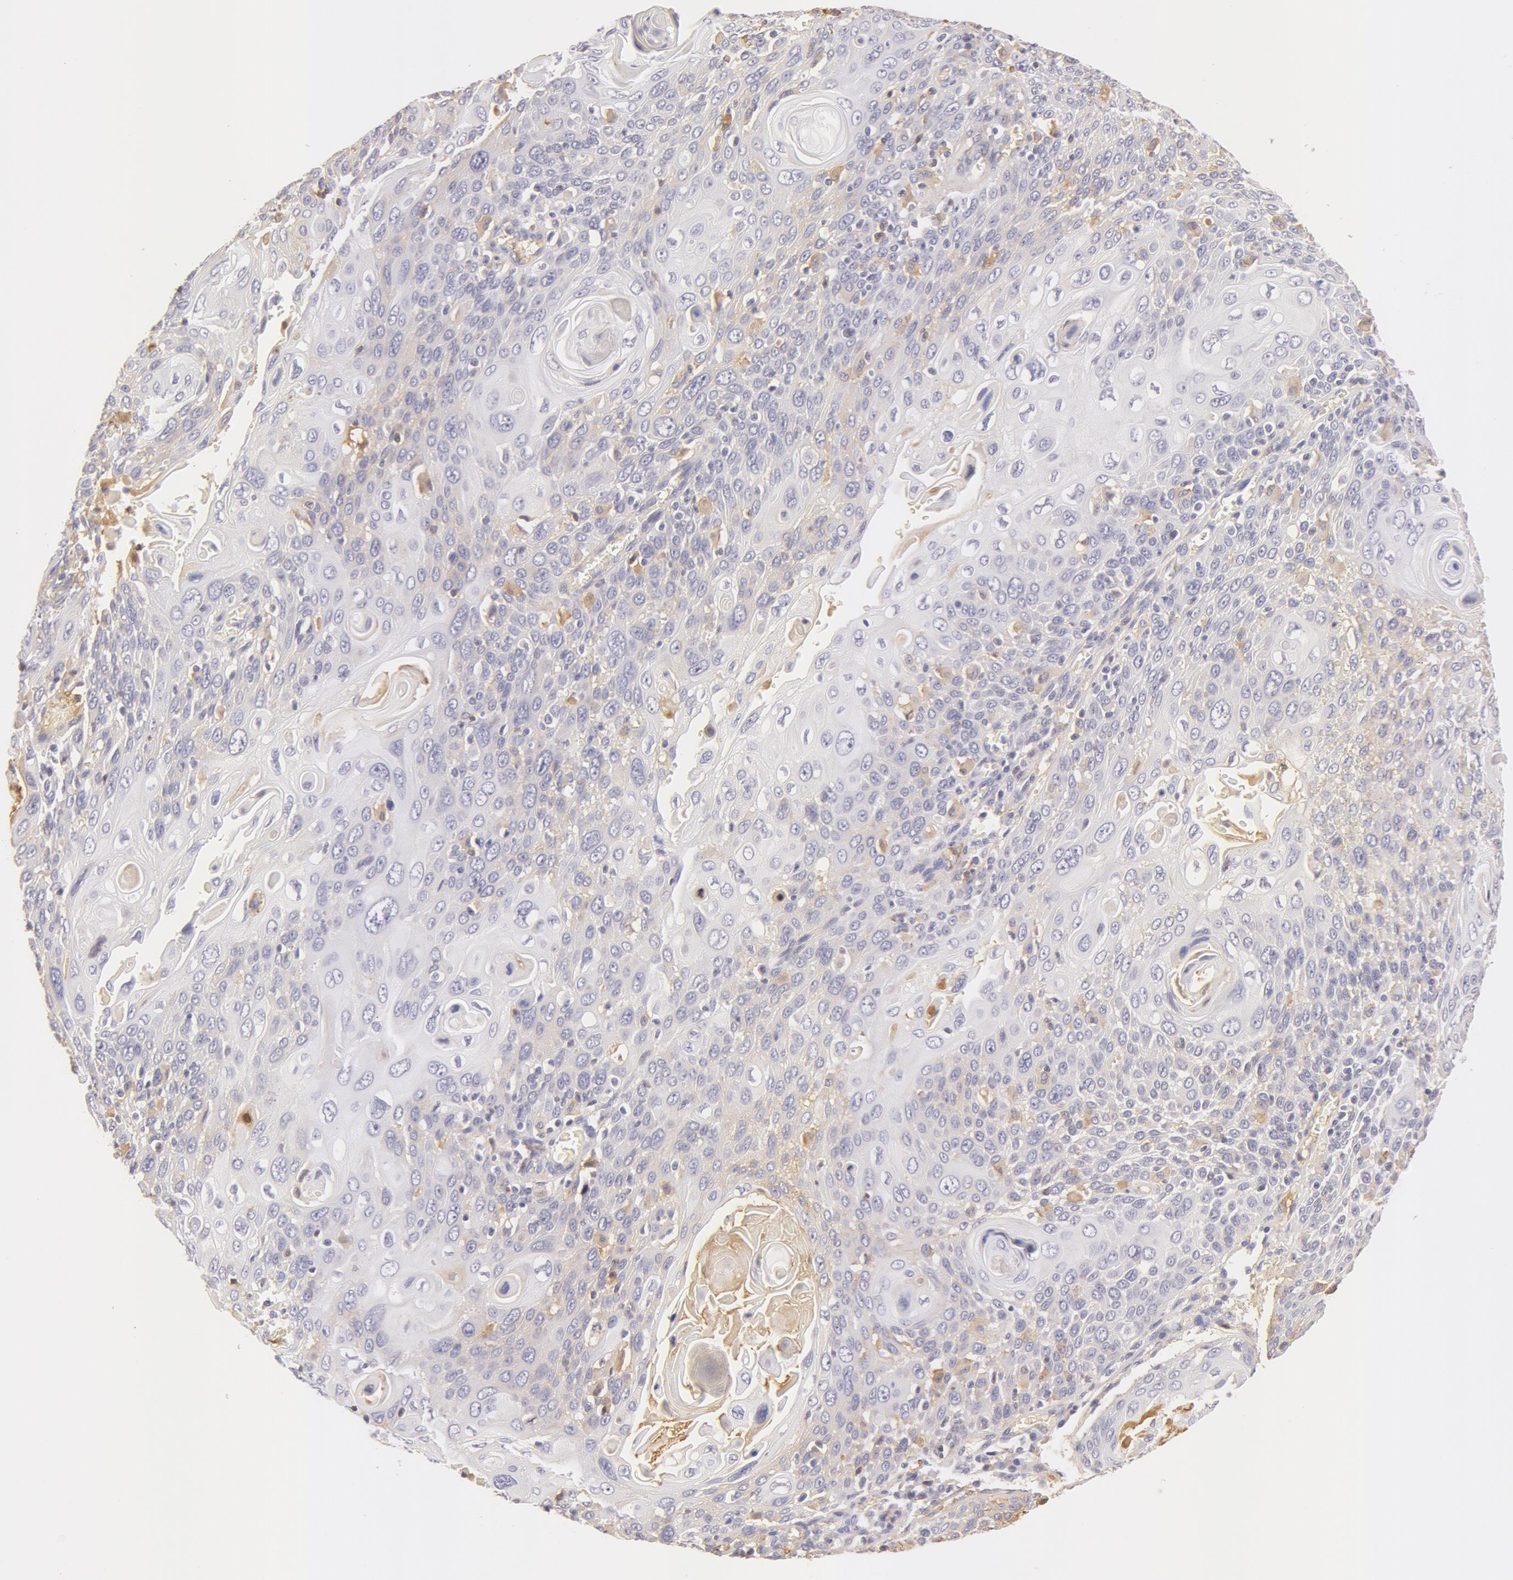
{"staining": {"intensity": "negative", "quantity": "none", "location": "none"}, "tissue": "cervical cancer", "cell_type": "Tumor cells", "image_type": "cancer", "snomed": [{"axis": "morphology", "description": "Squamous cell carcinoma, NOS"}, {"axis": "topography", "description": "Cervix"}], "caption": "IHC photomicrograph of neoplastic tissue: cervical cancer (squamous cell carcinoma) stained with DAB displays no significant protein positivity in tumor cells.", "gene": "AHSG", "patient": {"sex": "female", "age": 54}}